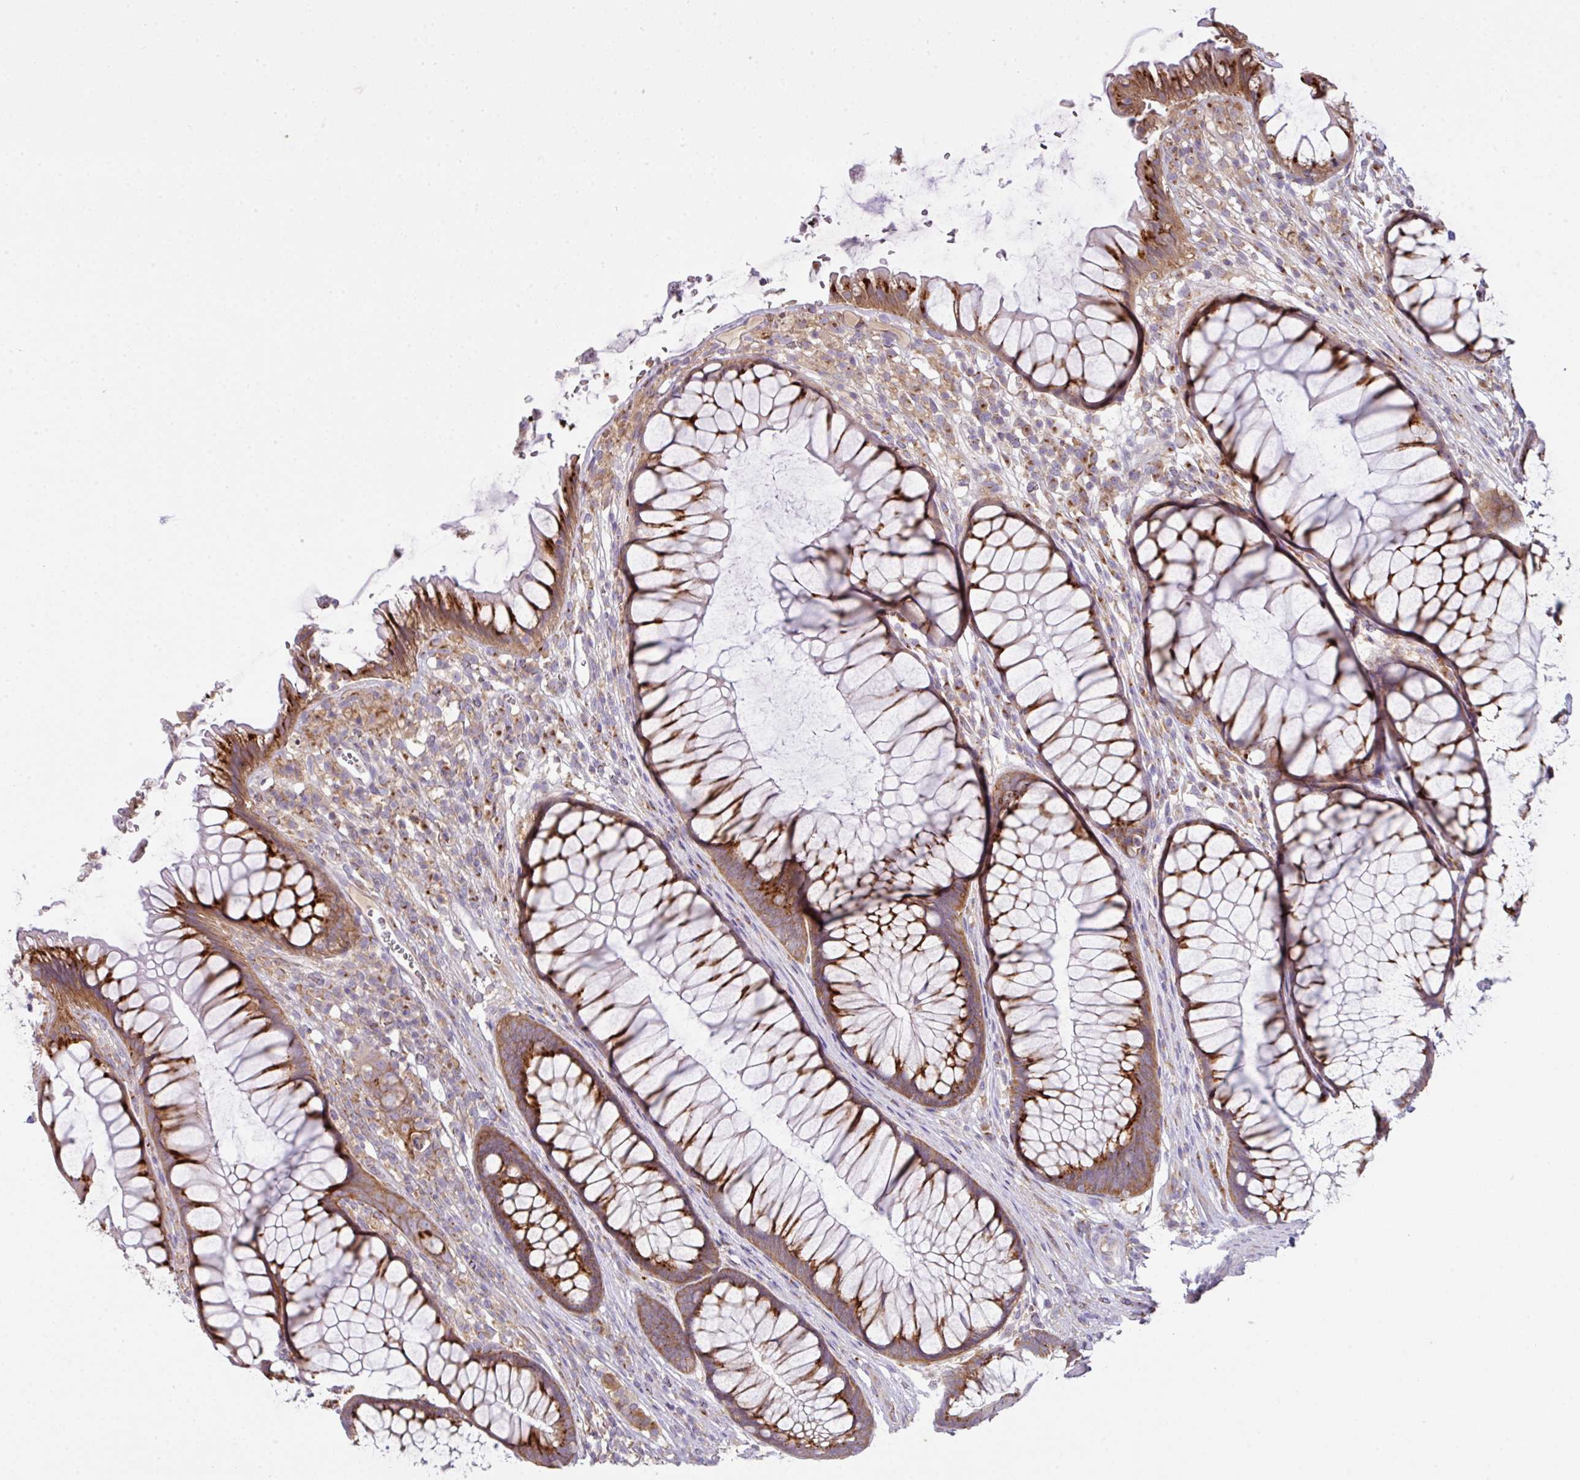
{"staining": {"intensity": "strong", "quantity": "25%-75%", "location": "cytoplasmic/membranous"}, "tissue": "rectum", "cell_type": "Glandular cells", "image_type": "normal", "snomed": [{"axis": "morphology", "description": "Normal tissue, NOS"}, {"axis": "topography", "description": "Smooth muscle"}, {"axis": "topography", "description": "Rectum"}], "caption": "High-magnification brightfield microscopy of benign rectum stained with DAB (3,3'-diaminobenzidine) (brown) and counterstained with hematoxylin (blue). glandular cells exhibit strong cytoplasmic/membranous positivity is present in approximately25%-75% of cells. The staining was performed using DAB to visualize the protein expression in brown, while the nuclei were stained in blue with hematoxylin (Magnification: 20x).", "gene": "VTI1A", "patient": {"sex": "male", "age": 53}}